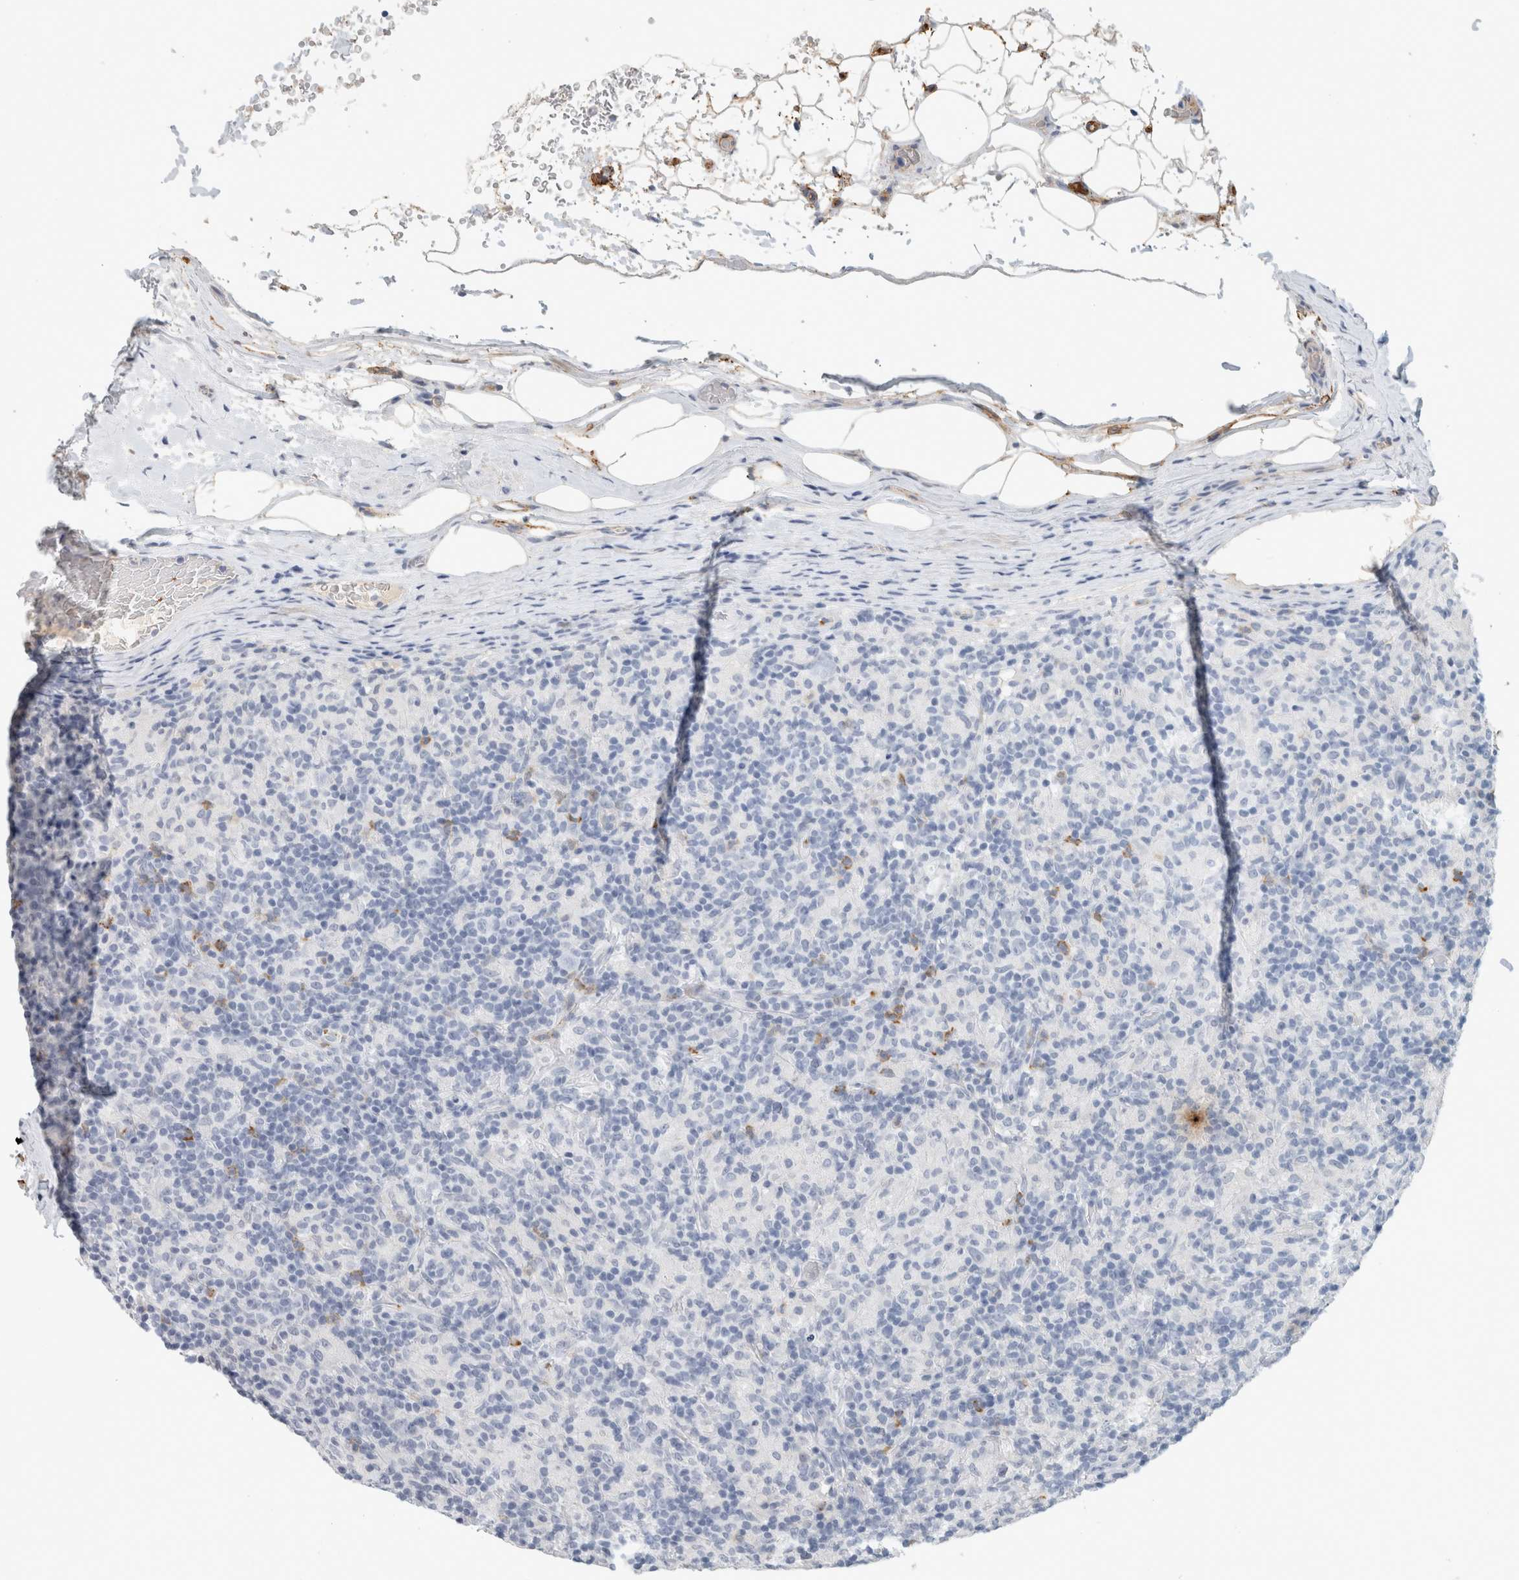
{"staining": {"intensity": "negative", "quantity": "none", "location": "none"}, "tissue": "lymphoma", "cell_type": "Tumor cells", "image_type": "cancer", "snomed": [{"axis": "morphology", "description": "Hodgkin's disease, NOS"}, {"axis": "topography", "description": "Lymph node"}], "caption": "A micrograph of Hodgkin's disease stained for a protein reveals no brown staining in tumor cells.", "gene": "CD36", "patient": {"sex": "male", "age": 70}}